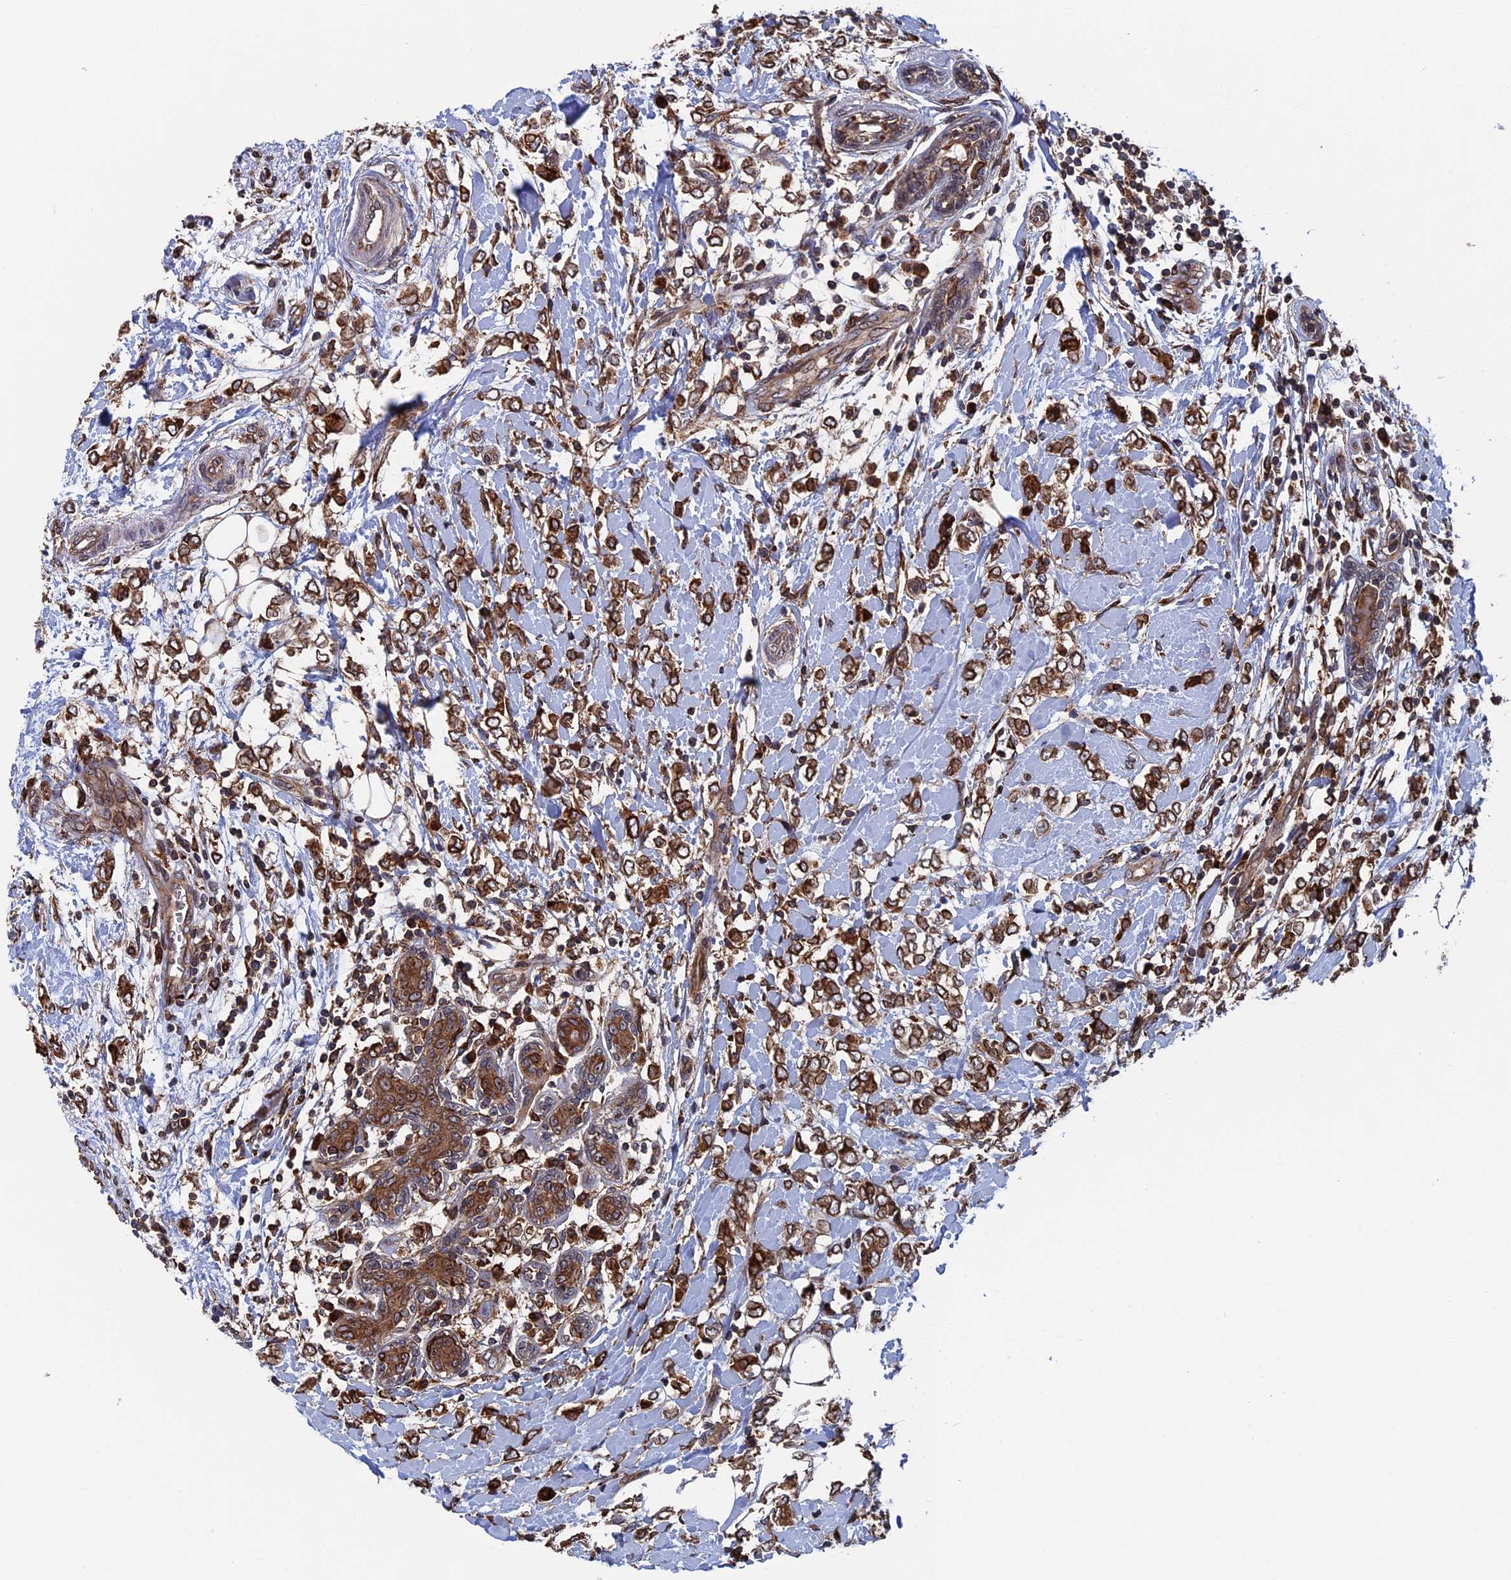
{"staining": {"intensity": "strong", "quantity": ">75%", "location": "cytoplasmic/membranous"}, "tissue": "breast cancer", "cell_type": "Tumor cells", "image_type": "cancer", "snomed": [{"axis": "morphology", "description": "Normal tissue, NOS"}, {"axis": "morphology", "description": "Lobular carcinoma"}, {"axis": "topography", "description": "Breast"}], "caption": "IHC micrograph of neoplastic tissue: breast cancer (lobular carcinoma) stained using immunohistochemistry shows high levels of strong protein expression localized specifically in the cytoplasmic/membranous of tumor cells, appearing as a cytoplasmic/membranous brown color.", "gene": "RPUSD1", "patient": {"sex": "female", "age": 47}}